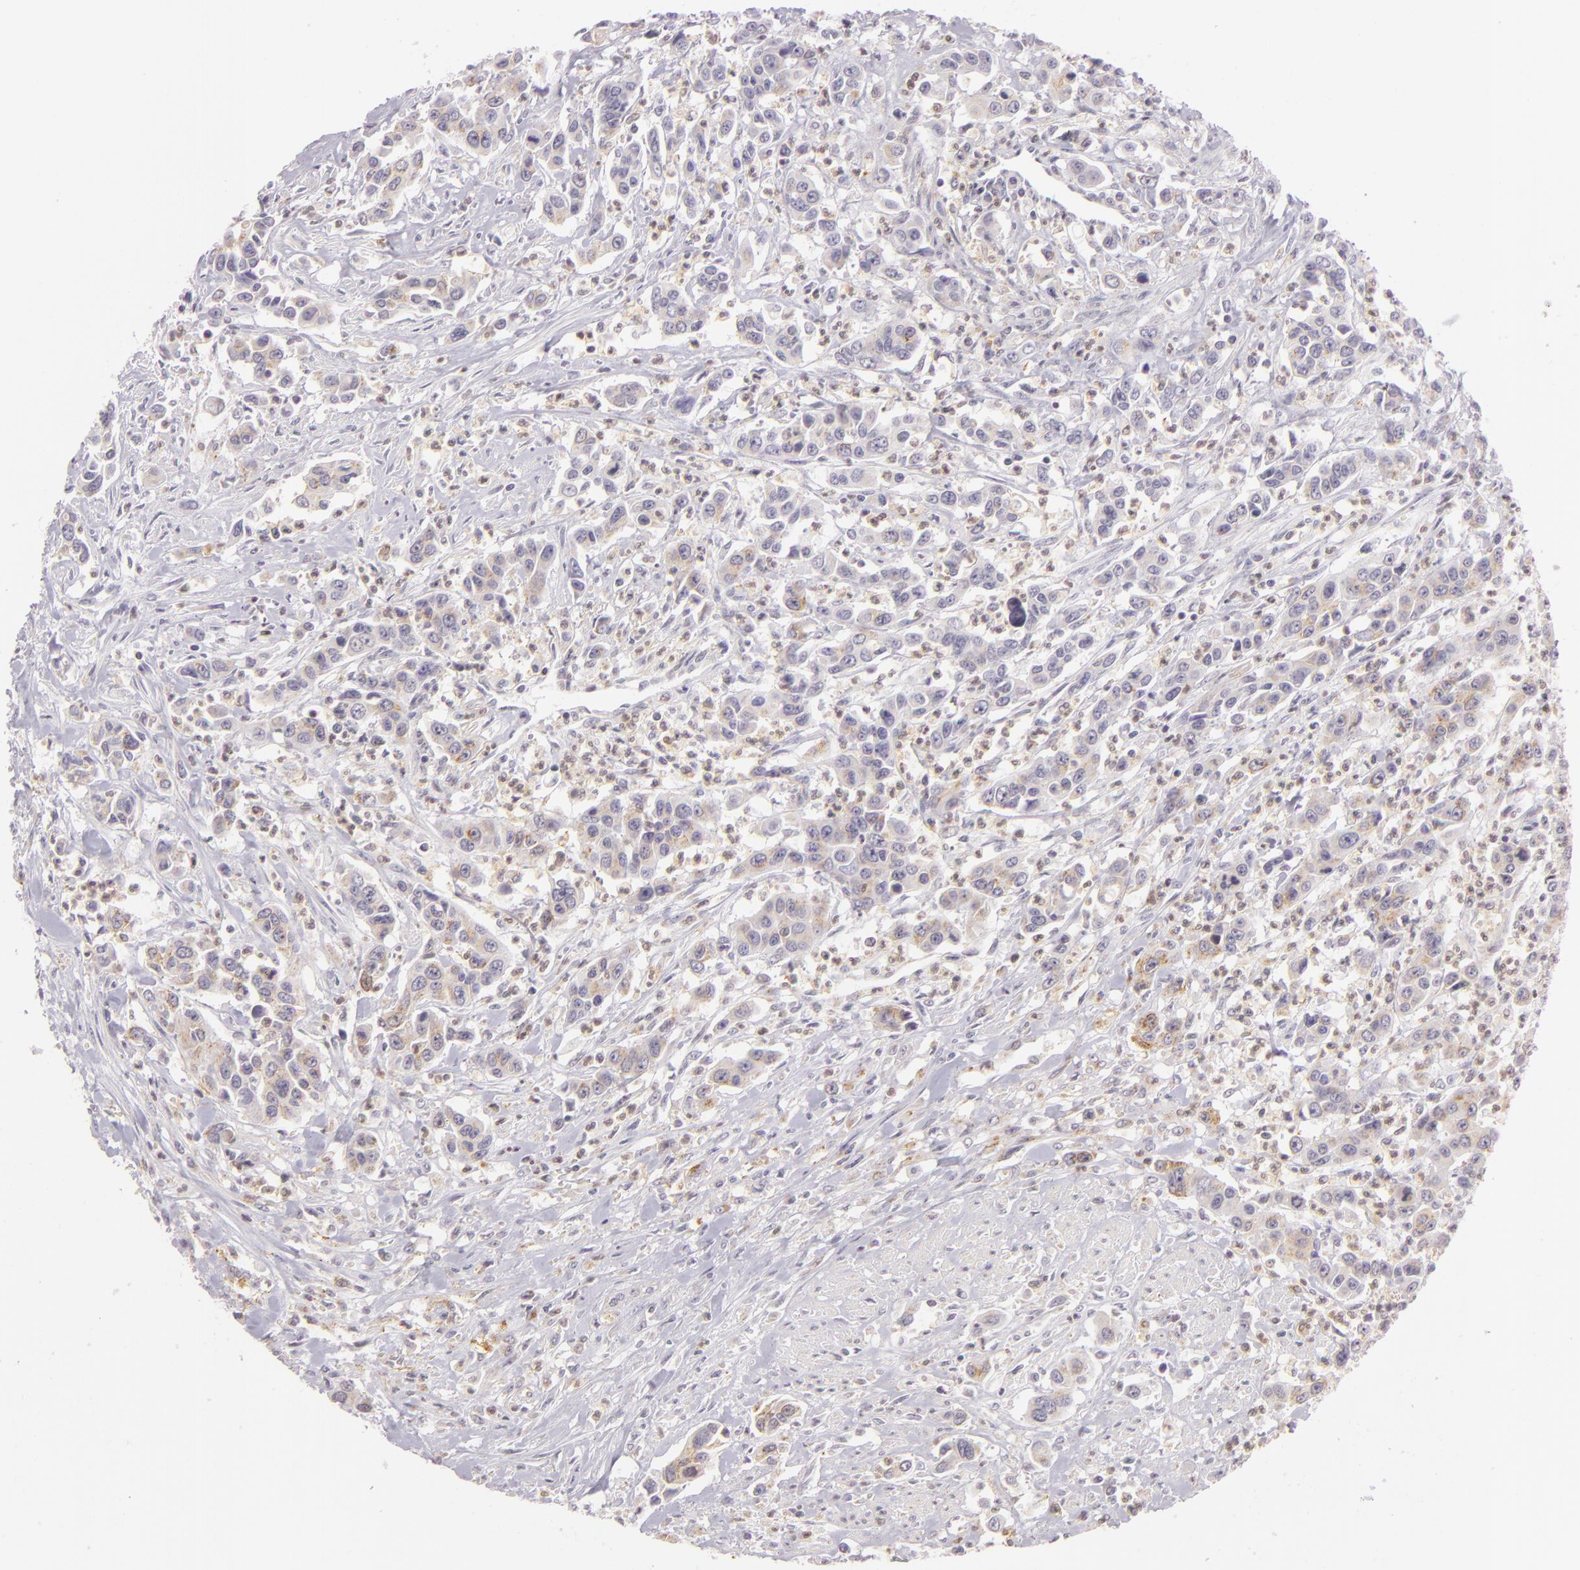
{"staining": {"intensity": "weak", "quantity": "25%-75%", "location": "cytoplasmic/membranous"}, "tissue": "urothelial cancer", "cell_type": "Tumor cells", "image_type": "cancer", "snomed": [{"axis": "morphology", "description": "Urothelial carcinoma, High grade"}, {"axis": "topography", "description": "Urinary bladder"}], "caption": "Human high-grade urothelial carcinoma stained for a protein (brown) shows weak cytoplasmic/membranous positive expression in approximately 25%-75% of tumor cells.", "gene": "IMPDH1", "patient": {"sex": "male", "age": 86}}